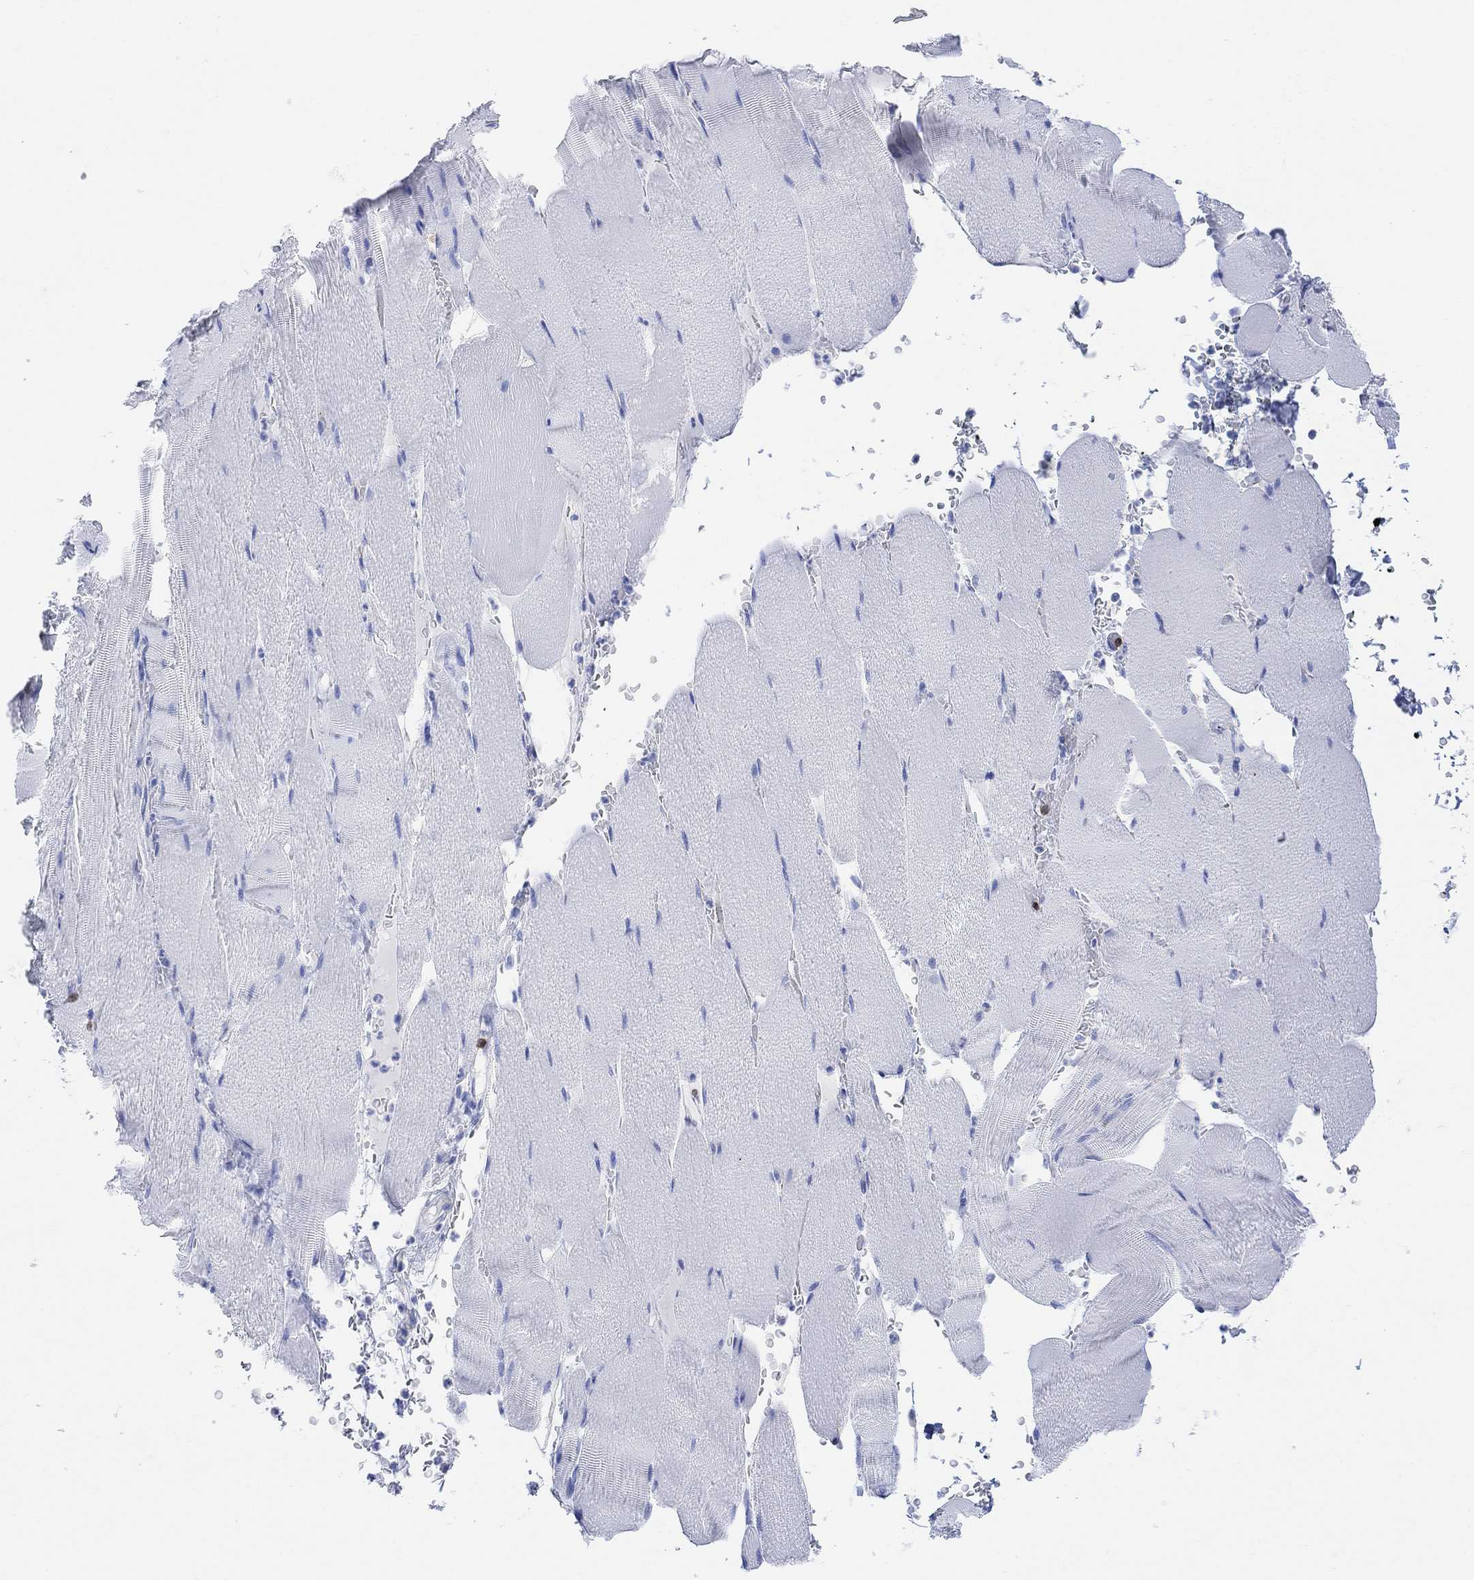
{"staining": {"intensity": "negative", "quantity": "none", "location": "none"}, "tissue": "skeletal muscle", "cell_type": "Myocytes", "image_type": "normal", "snomed": [{"axis": "morphology", "description": "Normal tissue, NOS"}, {"axis": "topography", "description": "Skeletal muscle"}], "caption": "There is no significant staining in myocytes of skeletal muscle. The staining was performed using DAB to visualize the protein expression in brown, while the nuclei were stained in blue with hematoxylin (Magnification: 20x).", "gene": "GPR65", "patient": {"sex": "male", "age": 56}}